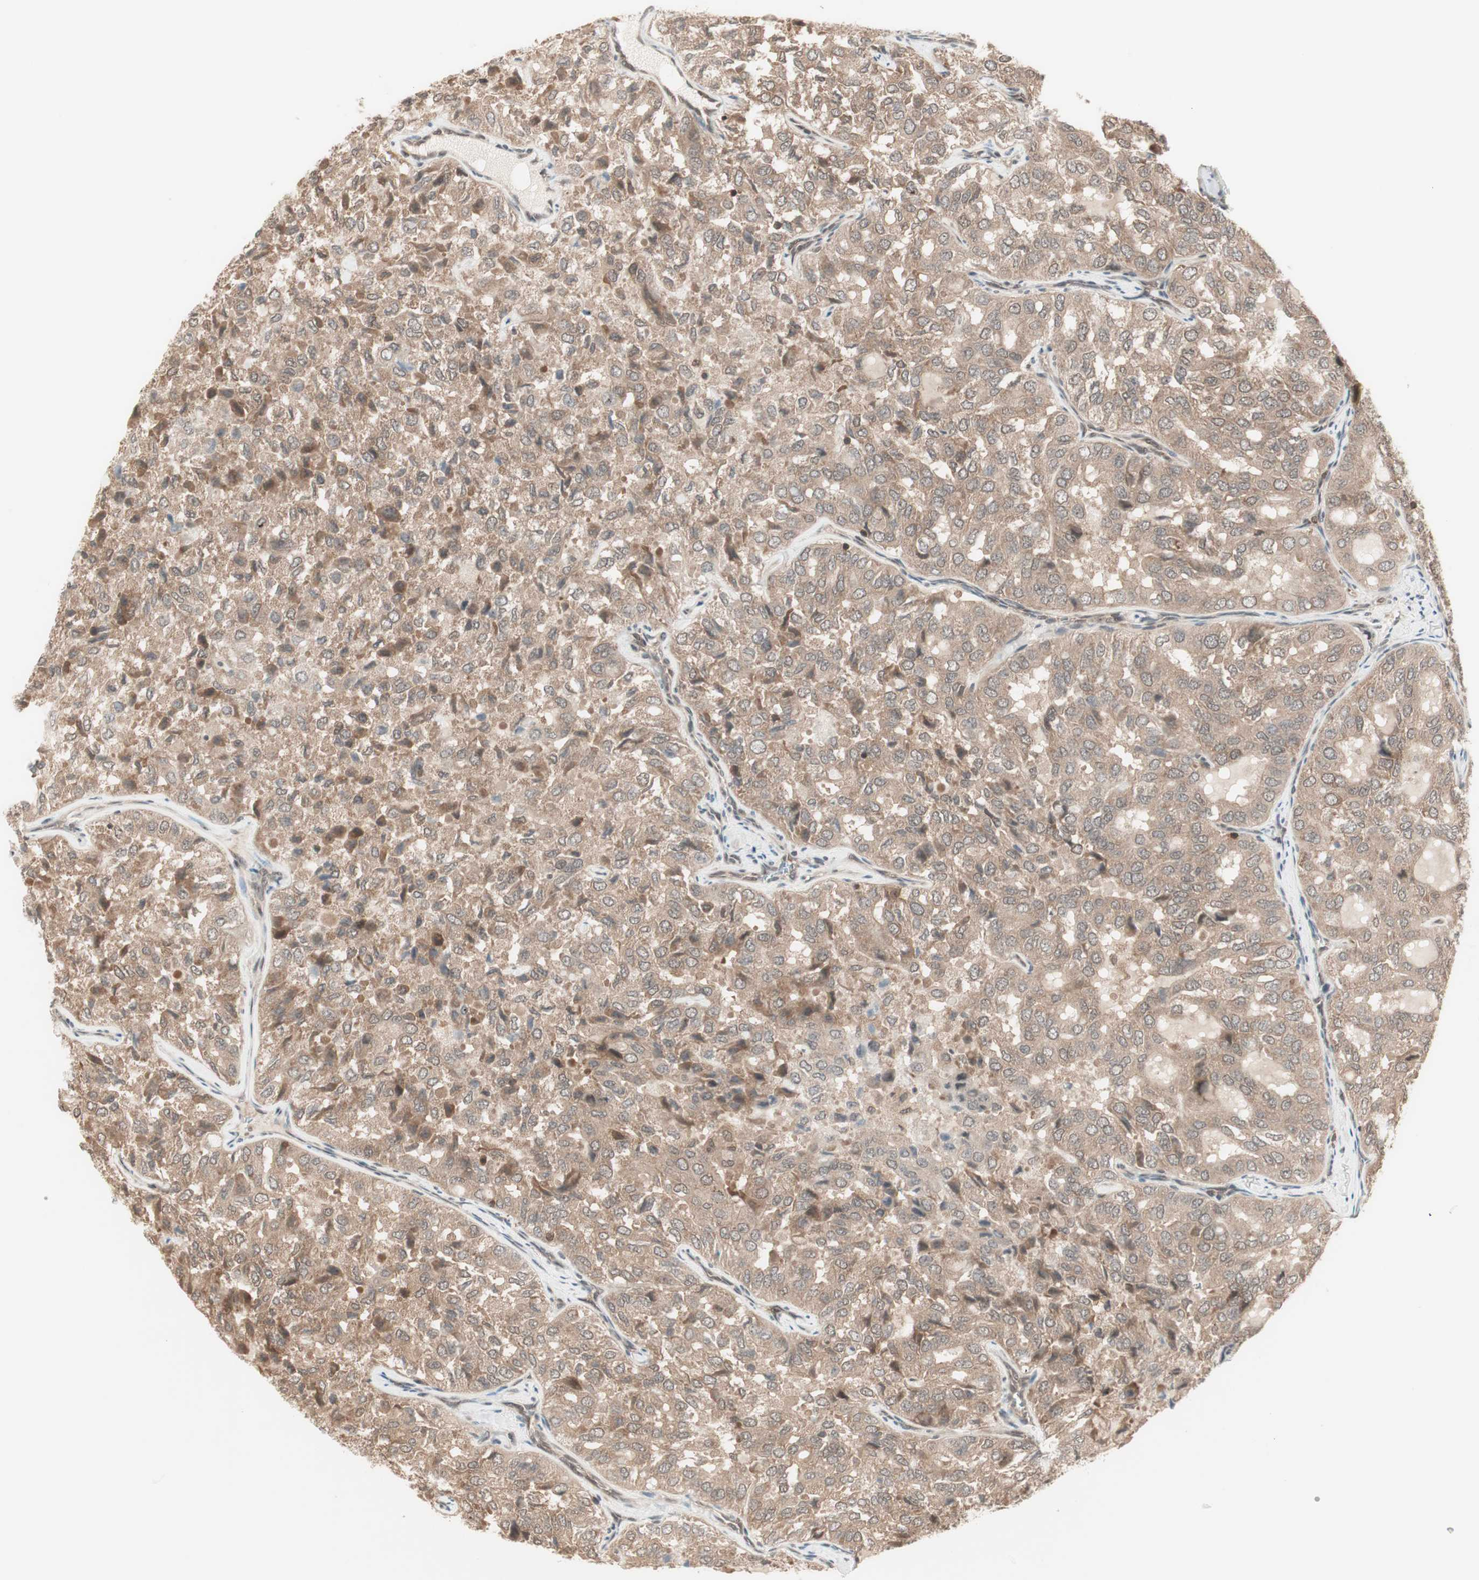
{"staining": {"intensity": "moderate", "quantity": ">75%", "location": "cytoplasmic/membranous"}, "tissue": "thyroid cancer", "cell_type": "Tumor cells", "image_type": "cancer", "snomed": [{"axis": "morphology", "description": "Follicular adenoma carcinoma, NOS"}, {"axis": "topography", "description": "Thyroid gland"}], "caption": "High-magnification brightfield microscopy of thyroid follicular adenoma carcinoma stained with DAB (brown) and counterstained with hematoxylin (blue). tumor cells exhibit moderate cytoplasmic/membranous positivity is present in approximately>75% of cells. Using DAB (3,3'-diaminobenzidine) (brown) and hematoxylin (blue) stains, captured at high magnification using brightfield microscopy.", "gene": "UBE2I", "patient": {"sex": "male", "age": 75}}